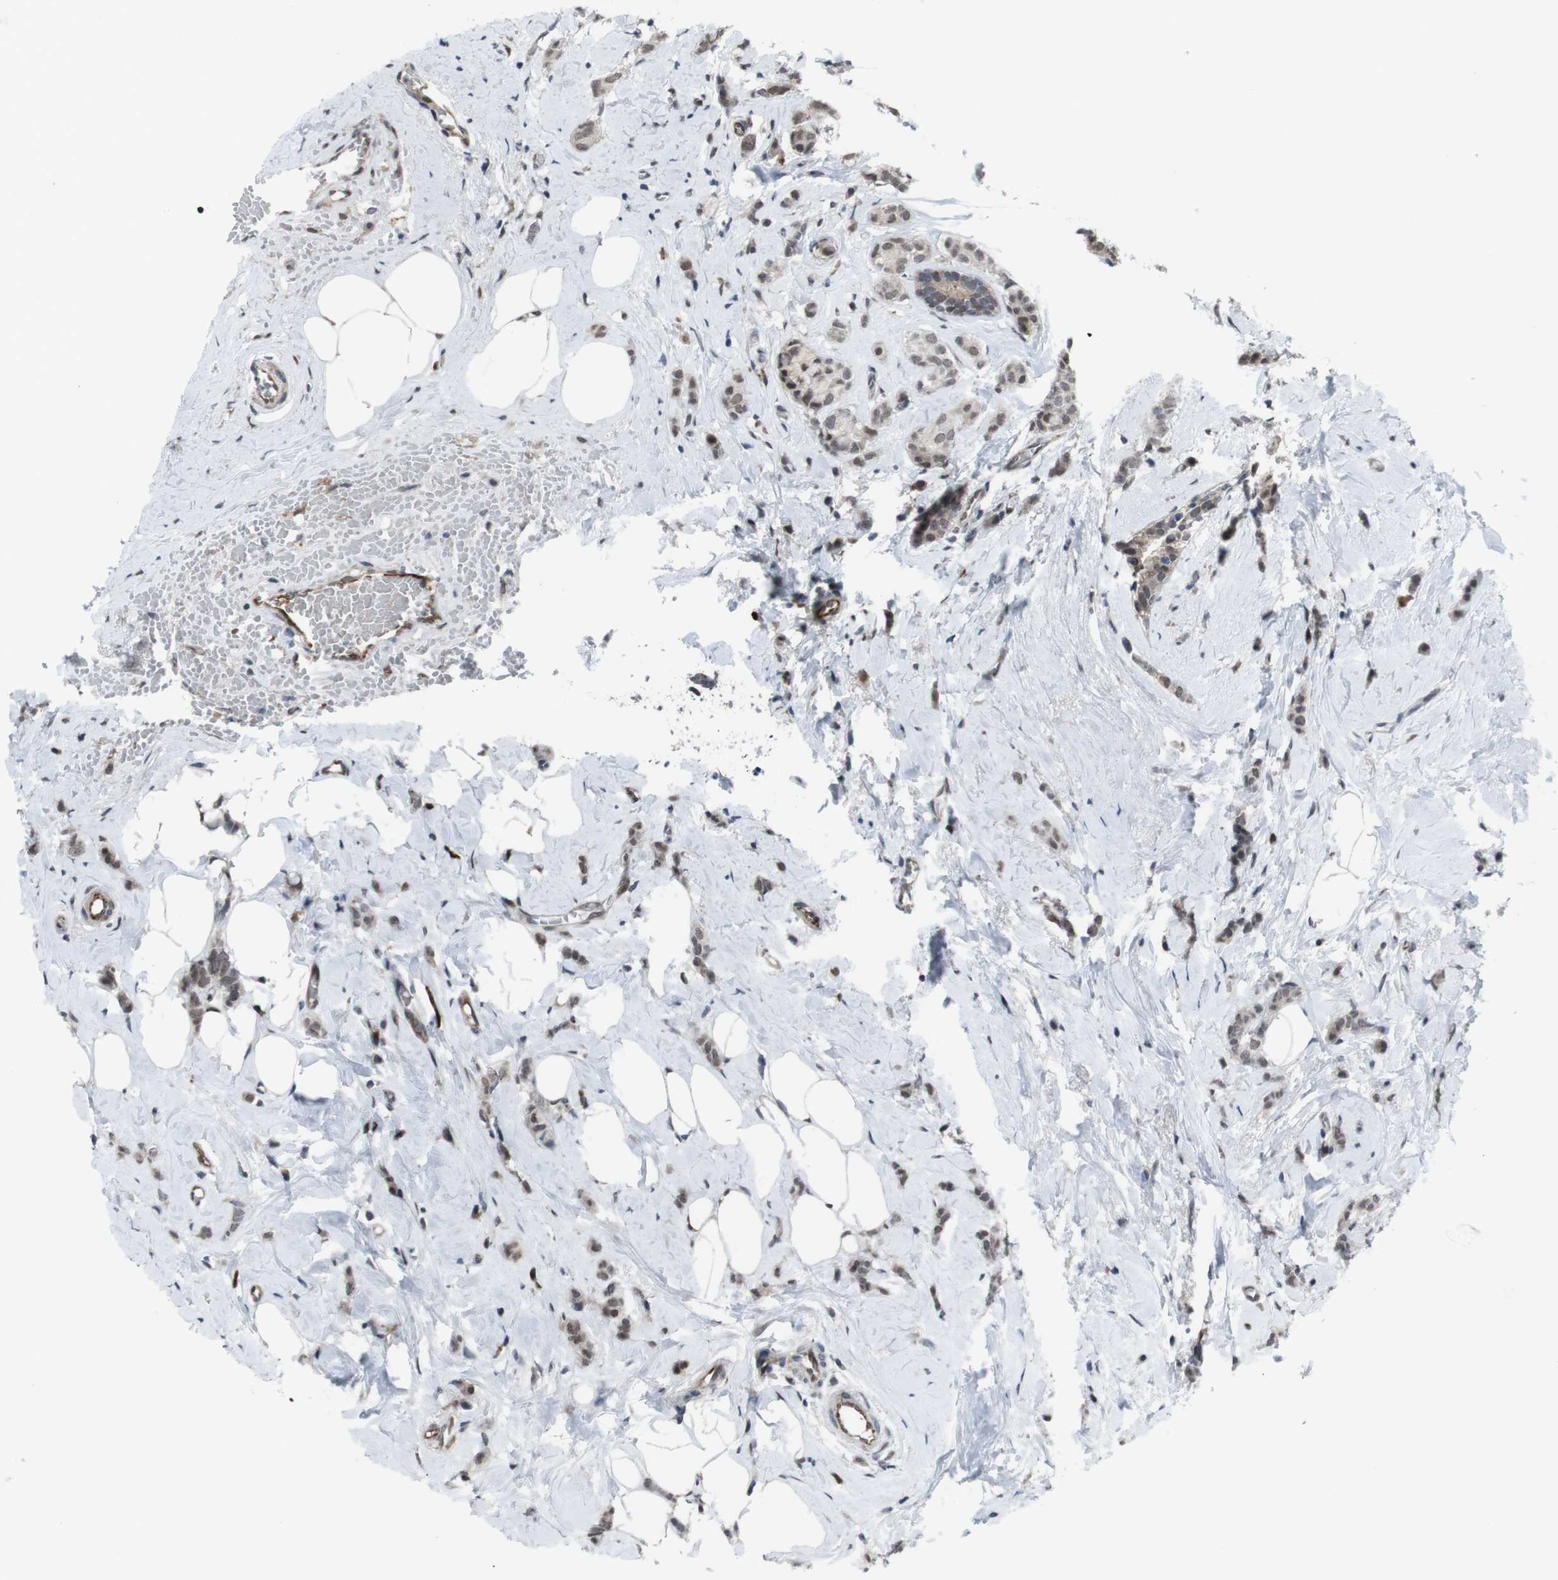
{"staining": {"intensity": "moderate", "quantity": ">75%", "location": "nuclear"}, "tissue": "breast cancer", "cell_type": "Tumor cells", "image_type": "cancer", "snomed": [{"axis": "morphology", "description": "Lobular carcinoma"}, {"axis": "topography", "description": "Breast"}], "caption": "This is a photomicrograph of immunohistochemistry staining of breast lobular carcinoma, which shows moderate staining in the nuclear of tumor cells.", "gene": "SS18L1", "patient": {"sex": "female", "age": 60}}